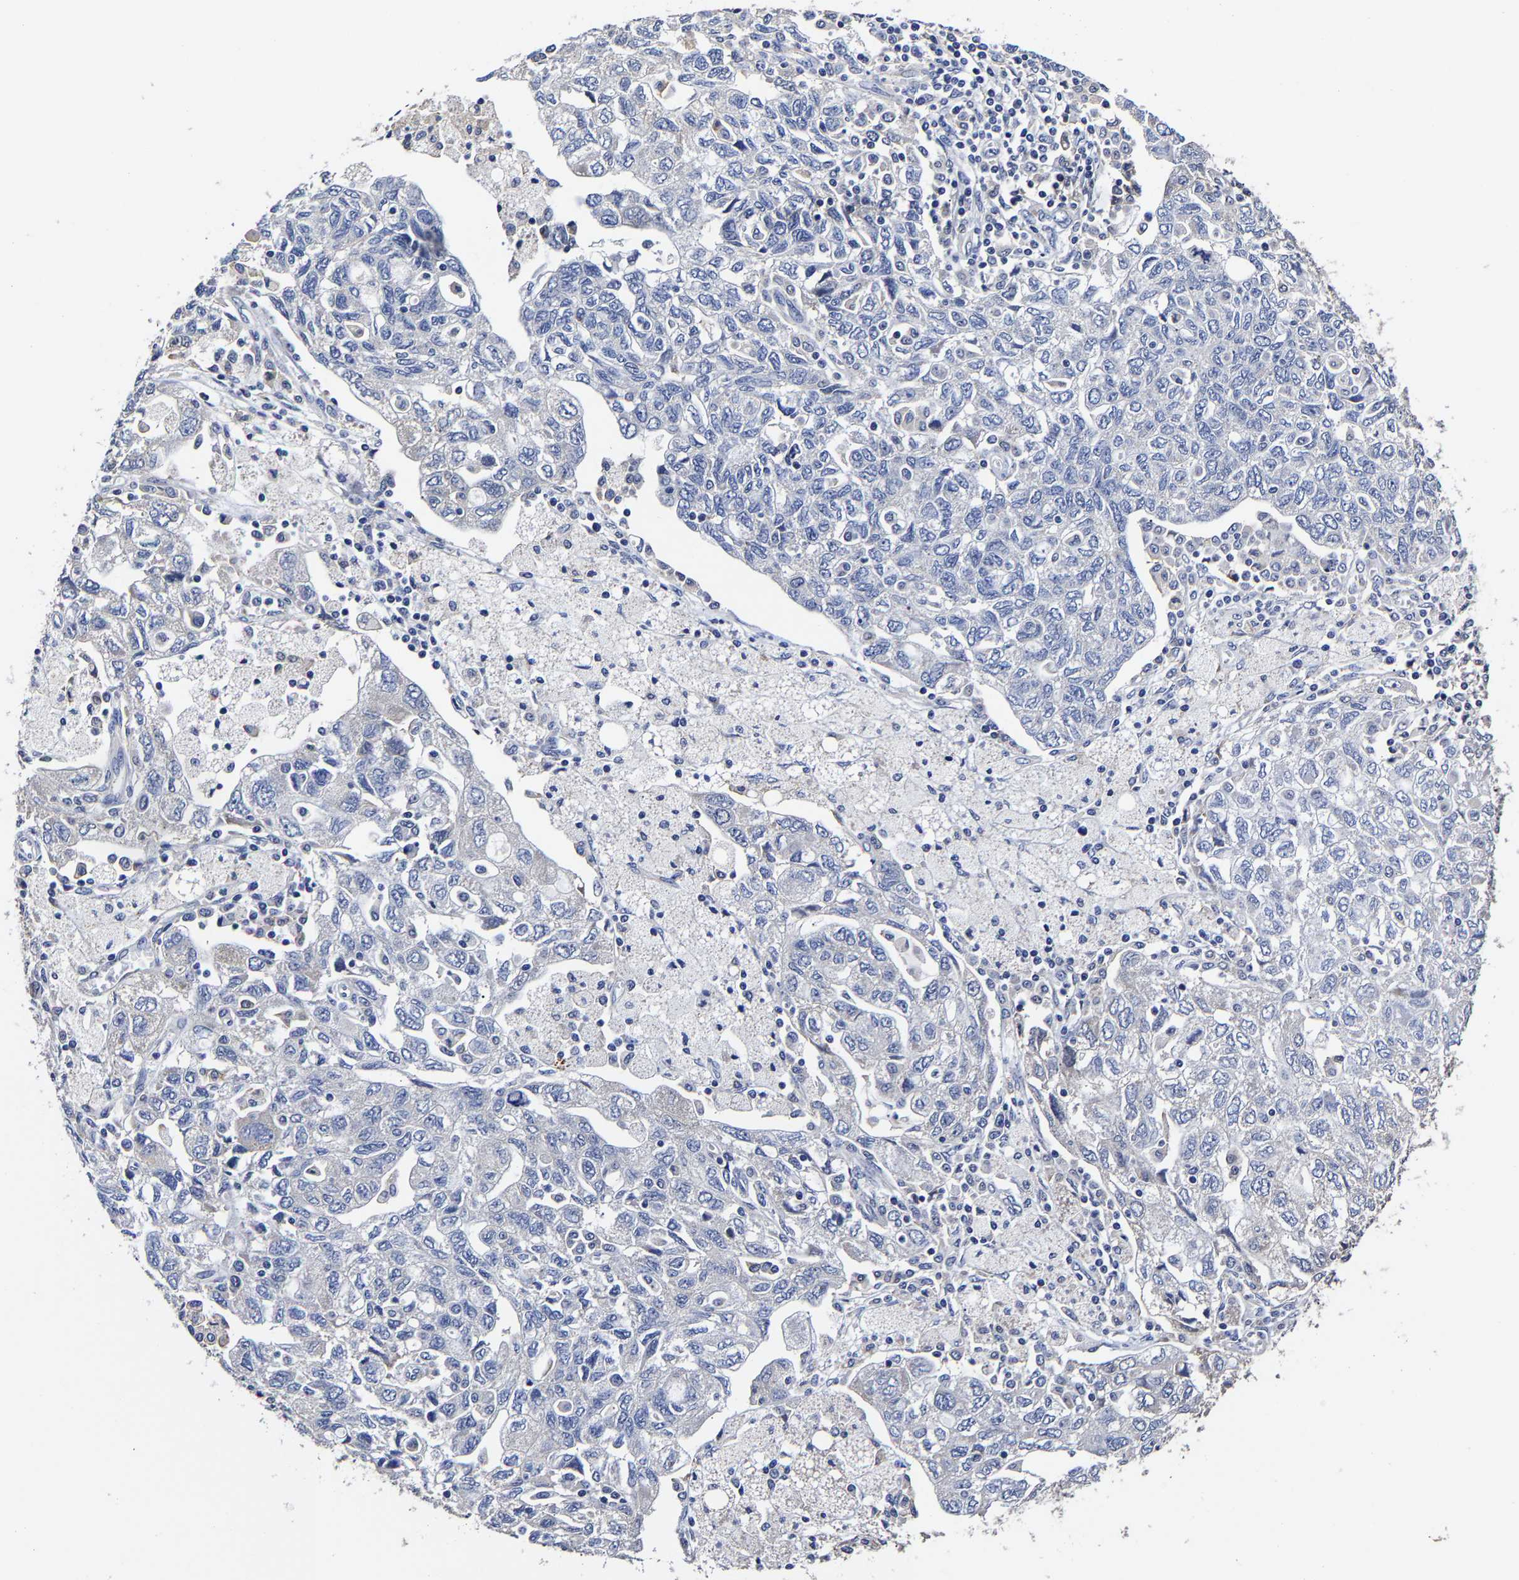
{"staining": {"intensity": "negative", "quantity": "none", "location": "none"}, "tissue": "ovarian cancer", "cell_type": "Tumor cells", "image_type": "cancer", "snomed": [{"axis": "morphology", "description": "Carcinoma, NOS"}, {"axis": "morphology", "description": "Cystadenocarcinoma, serous, NOS"}, {"axis": "topography", "description": "Ovary"}], "caption": "Tumor cells show no significant staining in ovarian cancer (serous cystadenocarcinoma).", "gene": "AASS", "patient": {"sex": "female", "age": 69}}